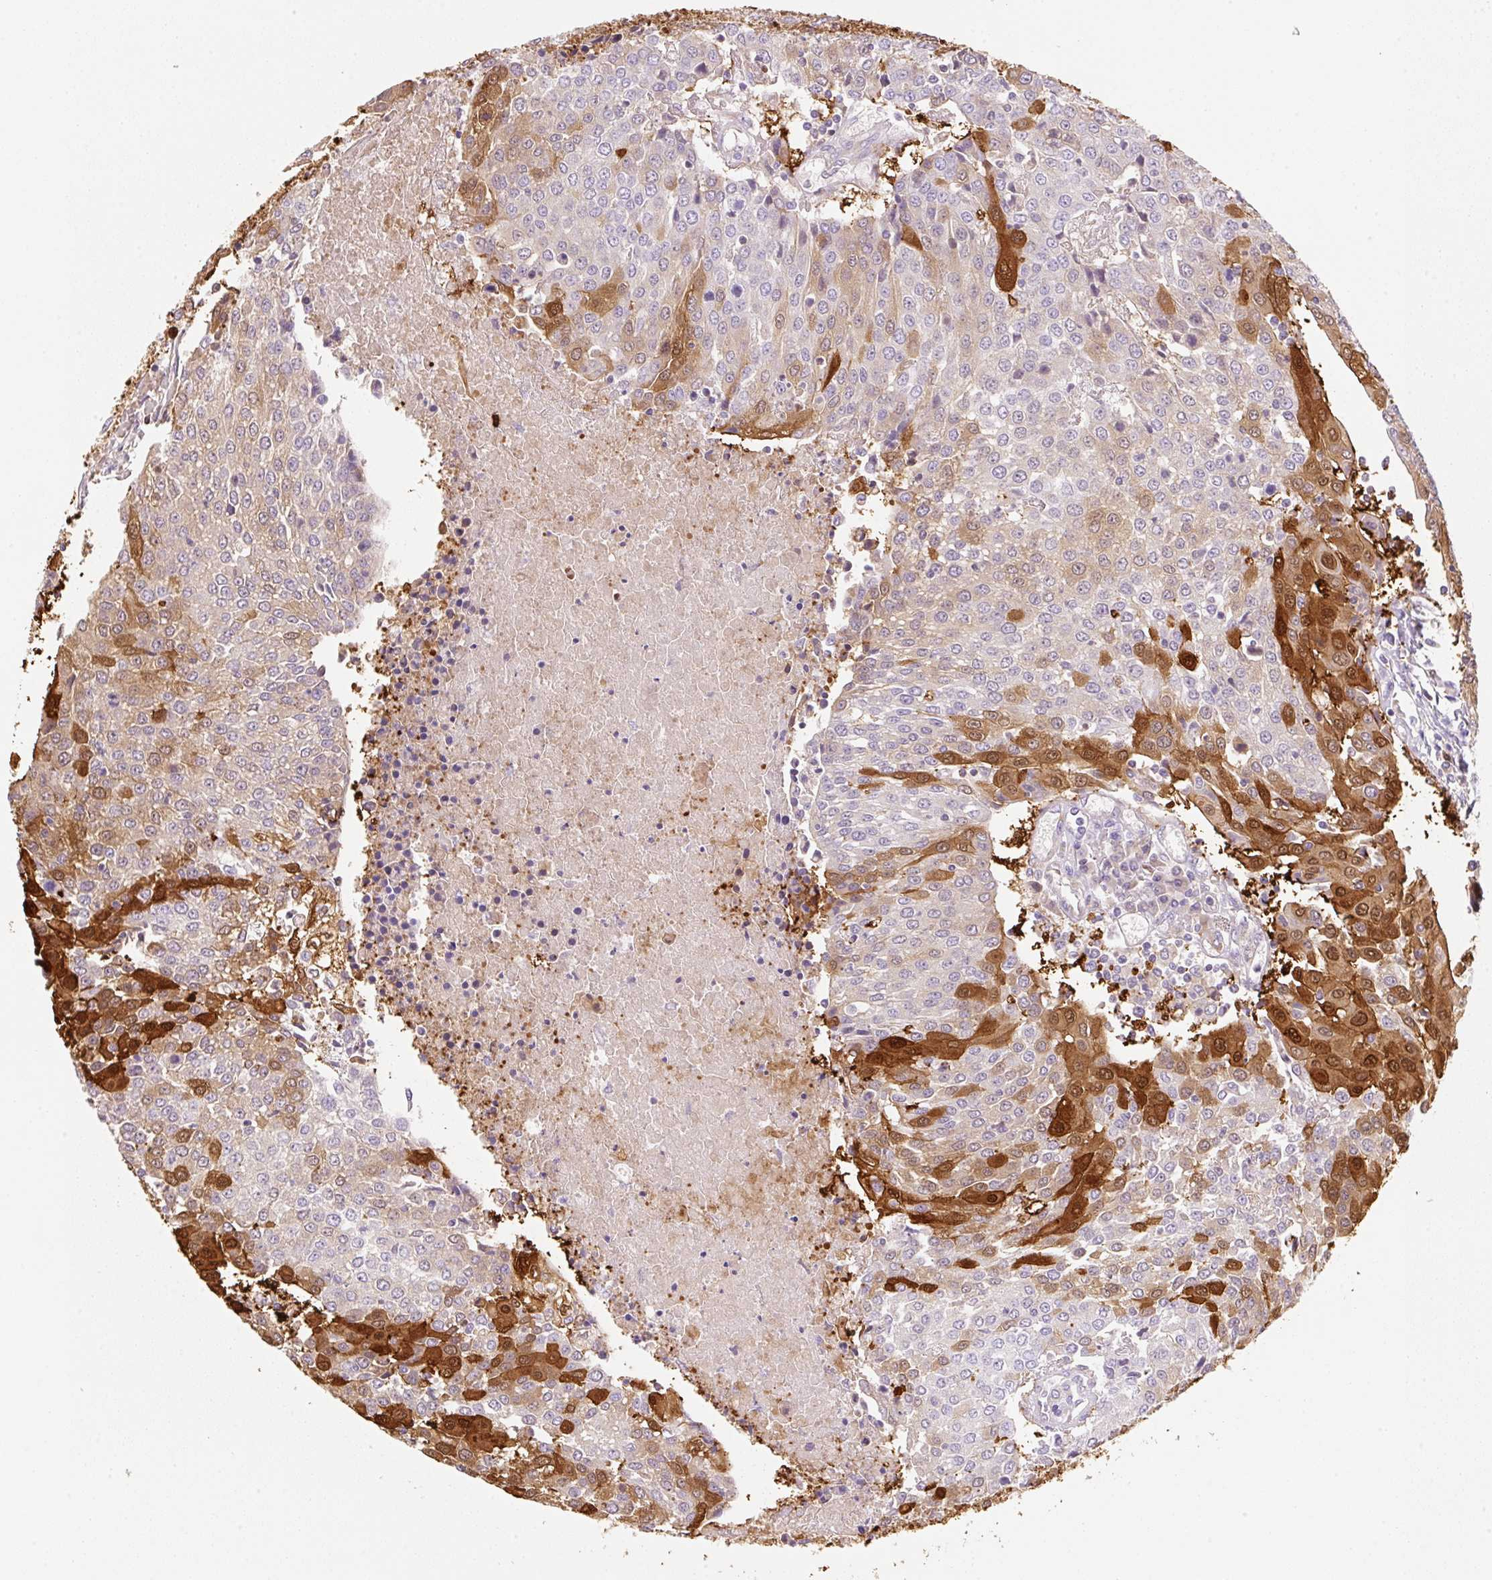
{"staining": {"intensity": "strong", "quantity": "25%-75%", "location": "cytoplasmic/membranous,nuclear"}, "tissue": "urothelial cancer", "cell_type": "Tumor cells", "image_type": "cancer", "snomed": [{"axis": "morphology", "description": "Urothelial carcinoma, High grade"}, {"axis": "topography", "description": "Urinary bladder"}], "caption": "The micrograph shows immunohistochemical staining of urothelial carcinoma (high-grade). There is strong cytoplasmic/membranous and nuclear positivity is present in approximately 25%-75% of tumor cells. (DAB = brown stain, brightfield microscopy at high magnification).", "gene": "FABP5", "patient": {"sex": "female", "age": 85}}